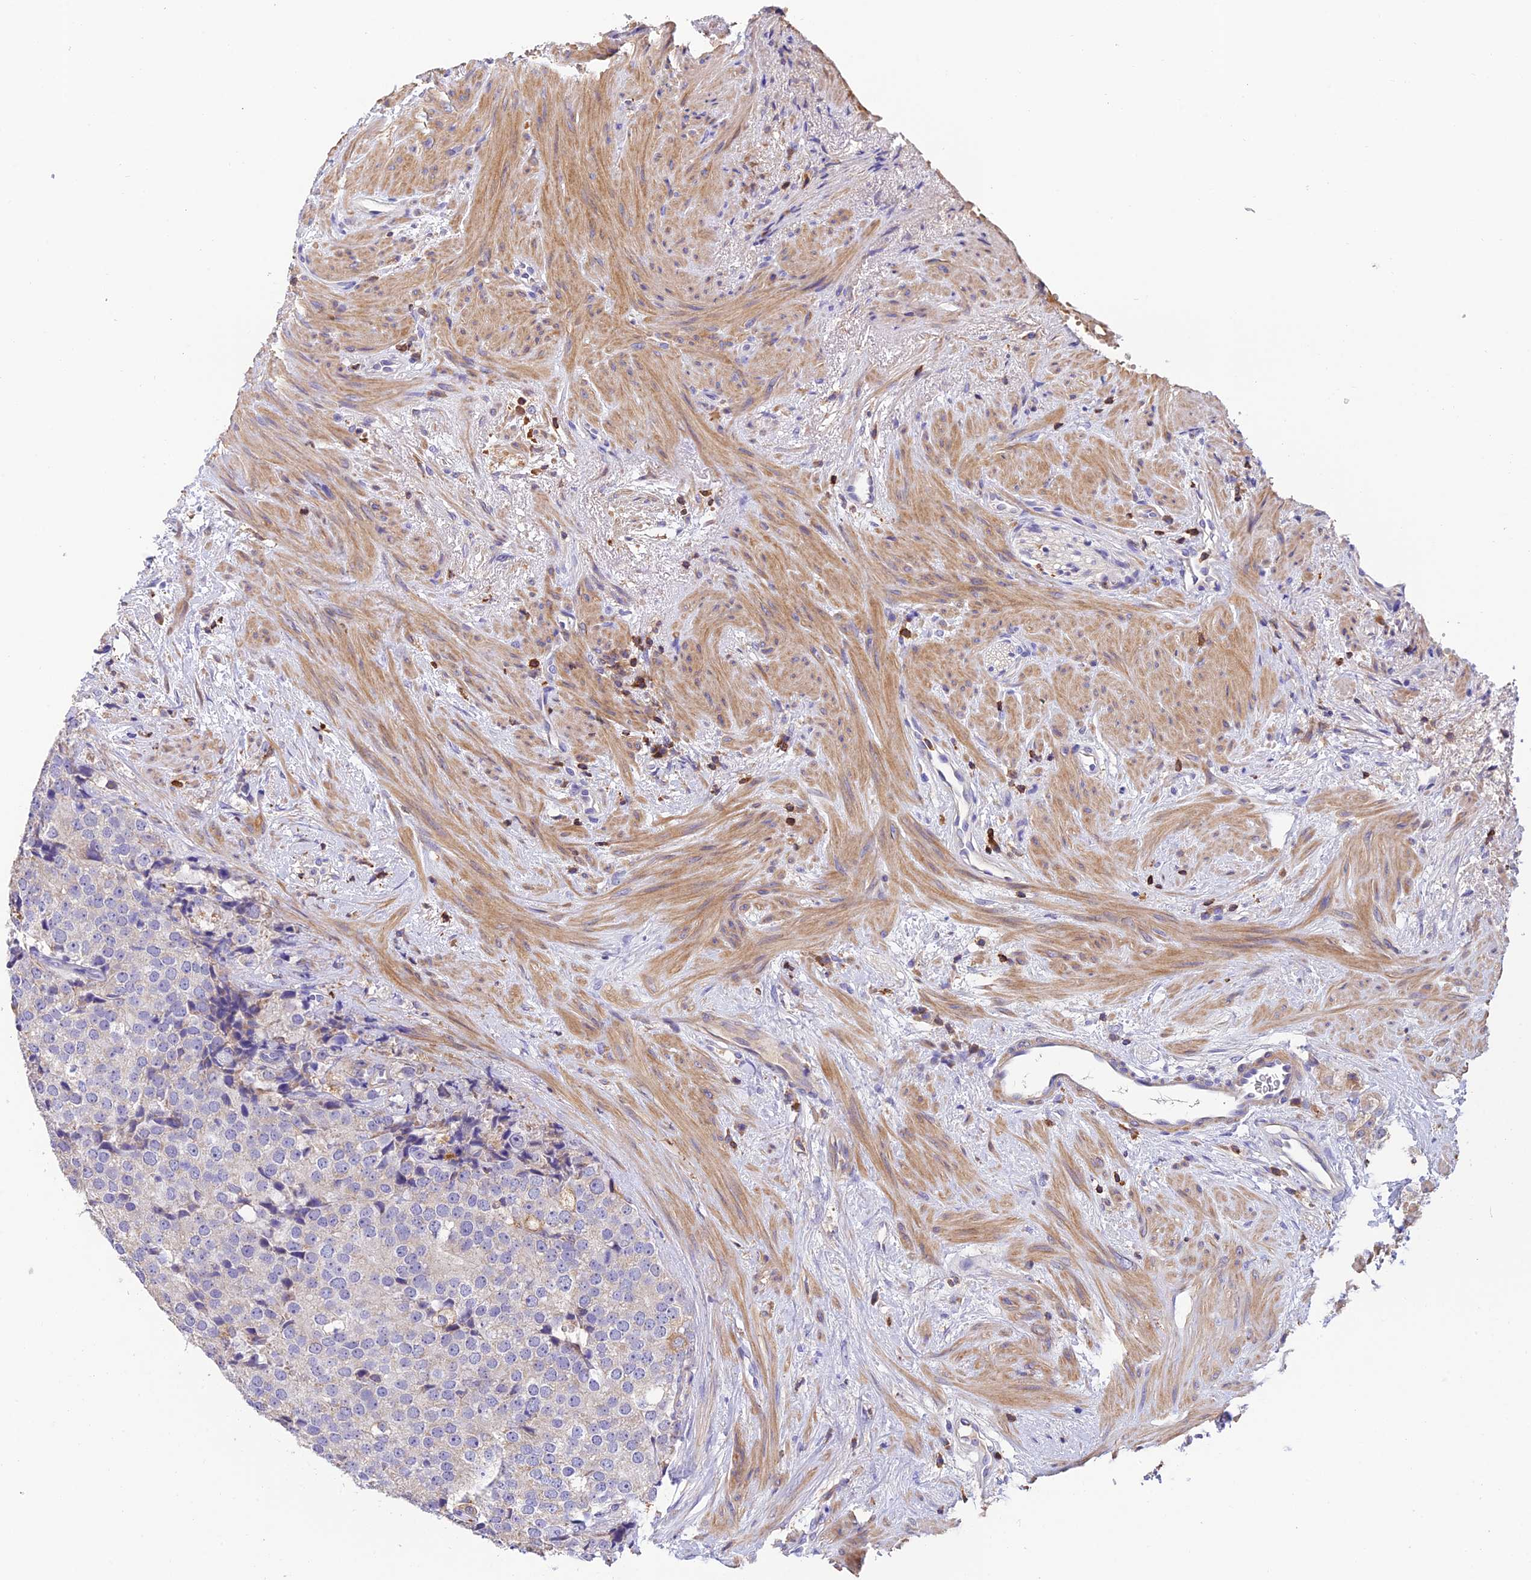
{"staining": {"intensity": "negative", "quantity": "none", "location": "none"}, "tissue": "prostate cancer", "cell_type": "Tumor cells", "image_type": "cancer", "snomed": [{"axis": "morphology", "description": "Adenocarcinoma, High grade"}, {"axis": "topography", "description": "Prostate"}], "caption": "Immunohistochemistry of high-grade adenocarcinoma (prostate) demonstrates no staining in tumor cells.", "gene": "LPXN", "patient": {"sex": "male", "age": 49}}